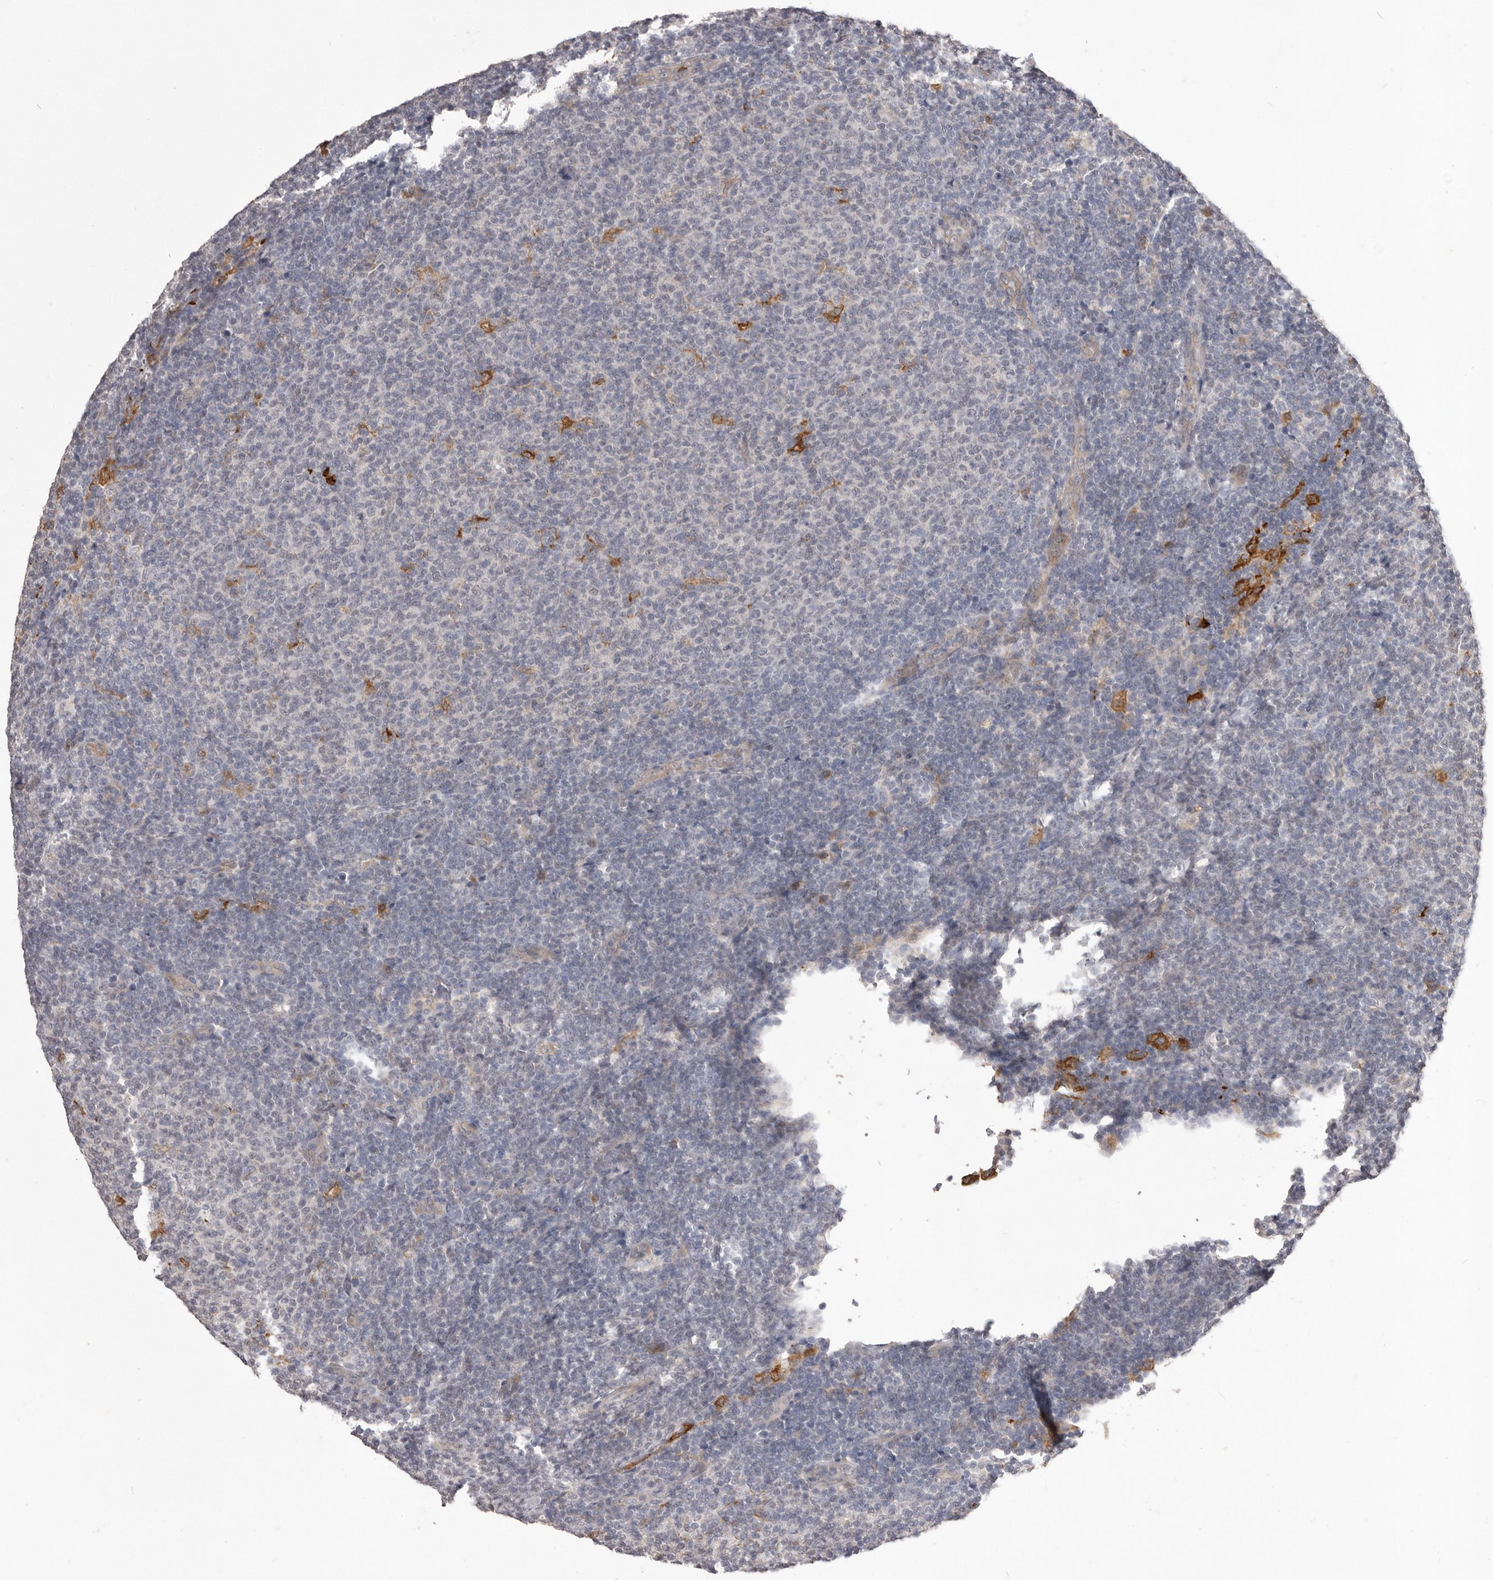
{"staining": {"intensity": "negative", "quantity": "none", "location": "none"}, "tissue": "lymphoma", "cell_type": "Tumor cells", "image_type": "cancer", "snomed": [{"axis": "morphology", "description": "Malignant lymphoma, non-Hodgkin's type, Low grade"}, {"axis": "topography", "description": "Lymph node"}], "caption": "Malignant lymphoma, non-Hodgkin's type (low-grade) was stained to show a protein in brown. There is no significant expression in tumor cells.", "gene": "VPS45", "patient": {"sex": "male", "age": 66}}